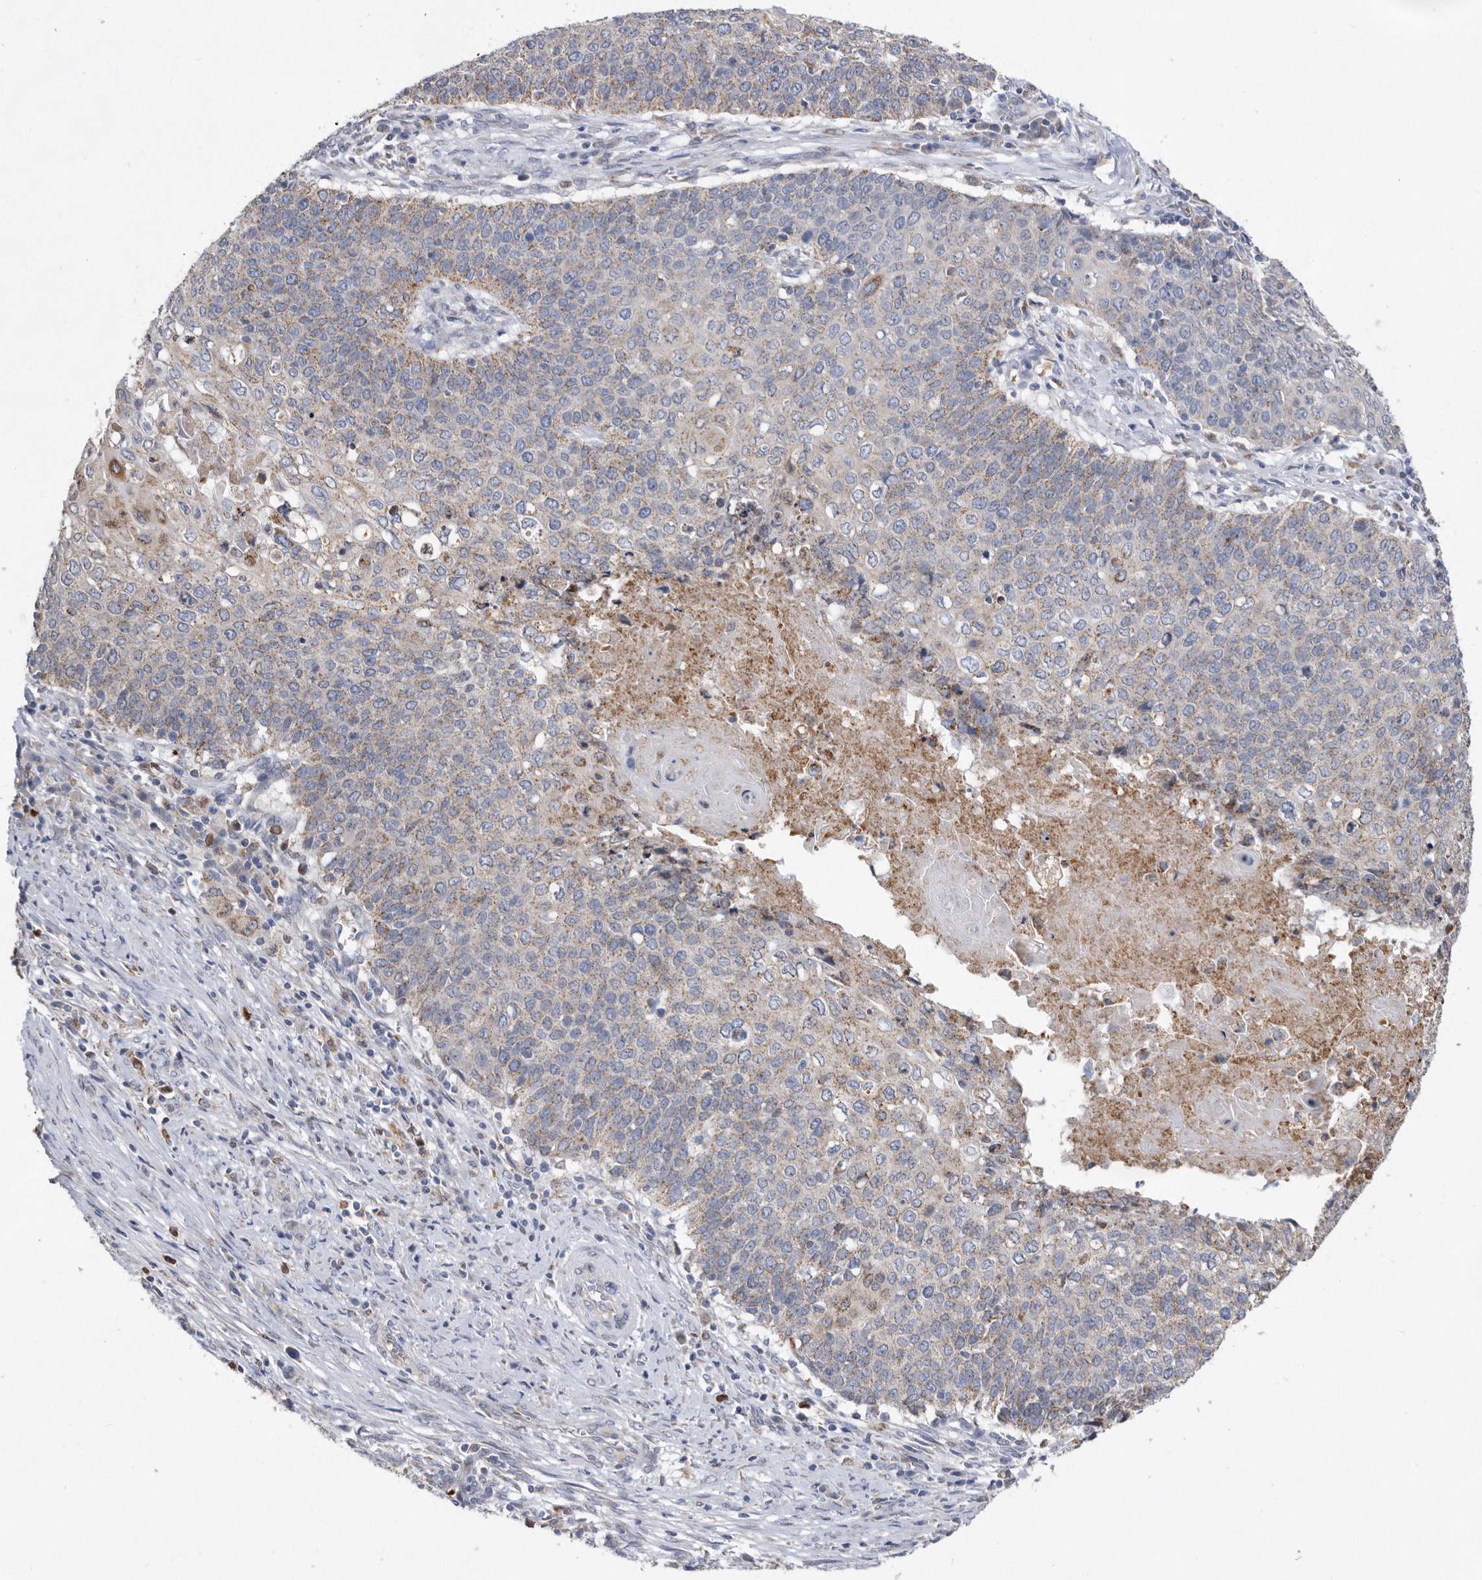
{"staining": {"intensity": "weak", "quantity": ">75%", "location": "cytoplasmic/membranous"}, "tissue": "cervical cancer", "cell_type": "Tumor cells", "image_type": "cancer", "snomed": [{"axis": "morphology", "description": "Squamous cell carcinoma, NOS"}, {"axis": "topography", "description": "Cervix"}], "caption": "Tumor cells demonstrate low levels of weak cytoplasmic/membranous positivity in approximately >75% of cells in human cervical squamous cell carcinoma.", "gene": "CRISPLD2", "patient": {"sex": "female", "age": 39}}